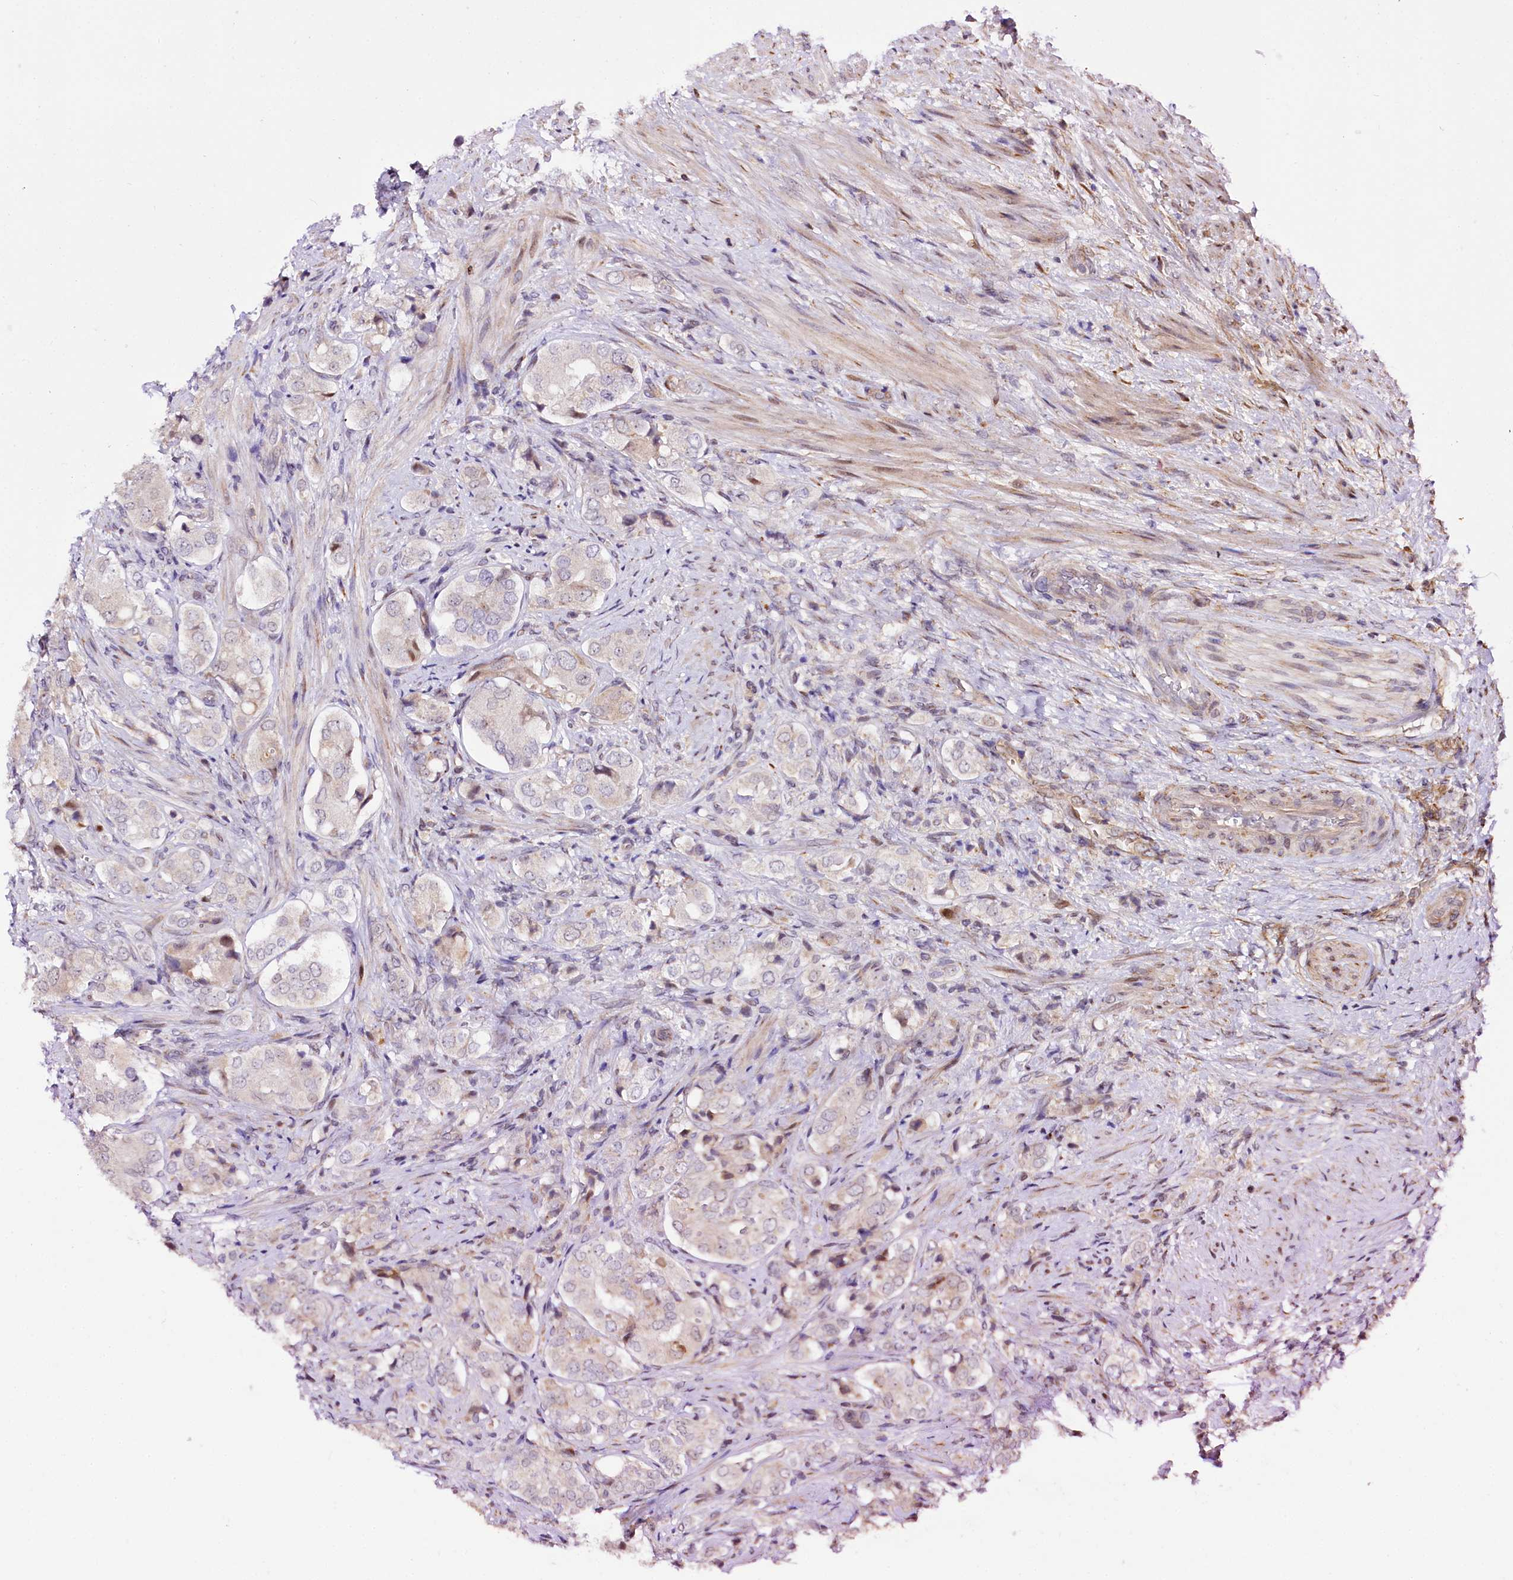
{"staining": {"intensity": "negative", "quantity": "none", "location": "none"}, "tissue": "prostate cancer", "cell_type": "Tumor cells", "image_type": "cancer", "snomed": [{"axis": "morphology", "description": "Adenocarcinoma, High grade"}, {"axis": "topography", "description": "Prostate"}], "caption": "A photomicrograph of high-grade adenocarcinoma (prostate) stained for a protein reveals no brown staining in tumor cells.", "gene": "CUTC", "patient": {"sex": "male", "age": 65}}